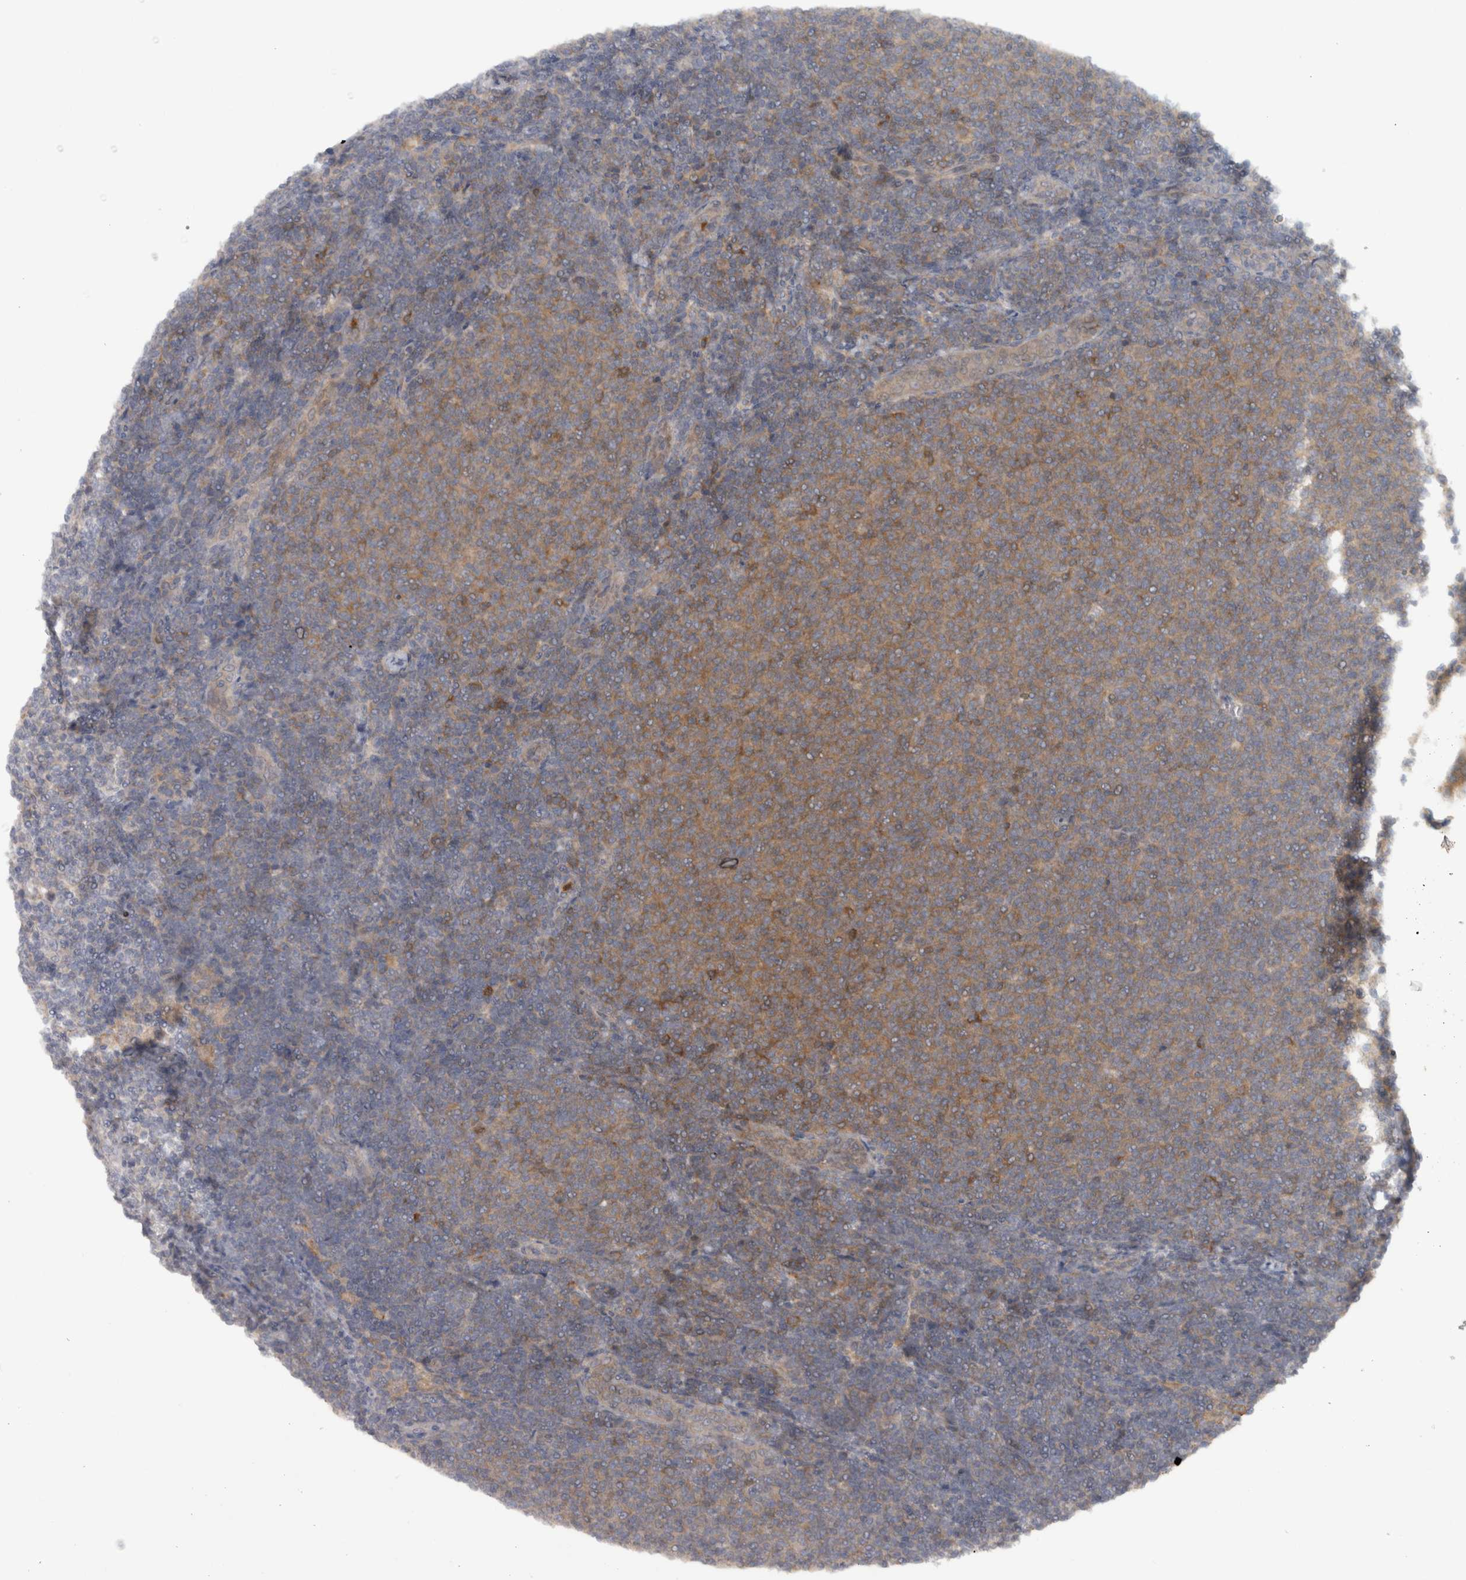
{"staining": {"intensity": "moderate", "quantity": "25%-75%", "location": "cytoplasmic/membranous"}, "tissue": "lymphoma", "cell_type": "Tumor cells", "image_type": "cancer", "snomed": [{"axis": "morphology", "description": "Malignant lymphoma, non-Hodgkin's type, Low grade"}, {"axis": "topography", "description": "Lymph node"}], "caption": "Tumor cells demonstrate moderate cytoplasmic/membranous staining in about 25%-75% of cells in lymphoma.", "gene": "VEPH1", "patient": {"sex": "male", "age": 66}}